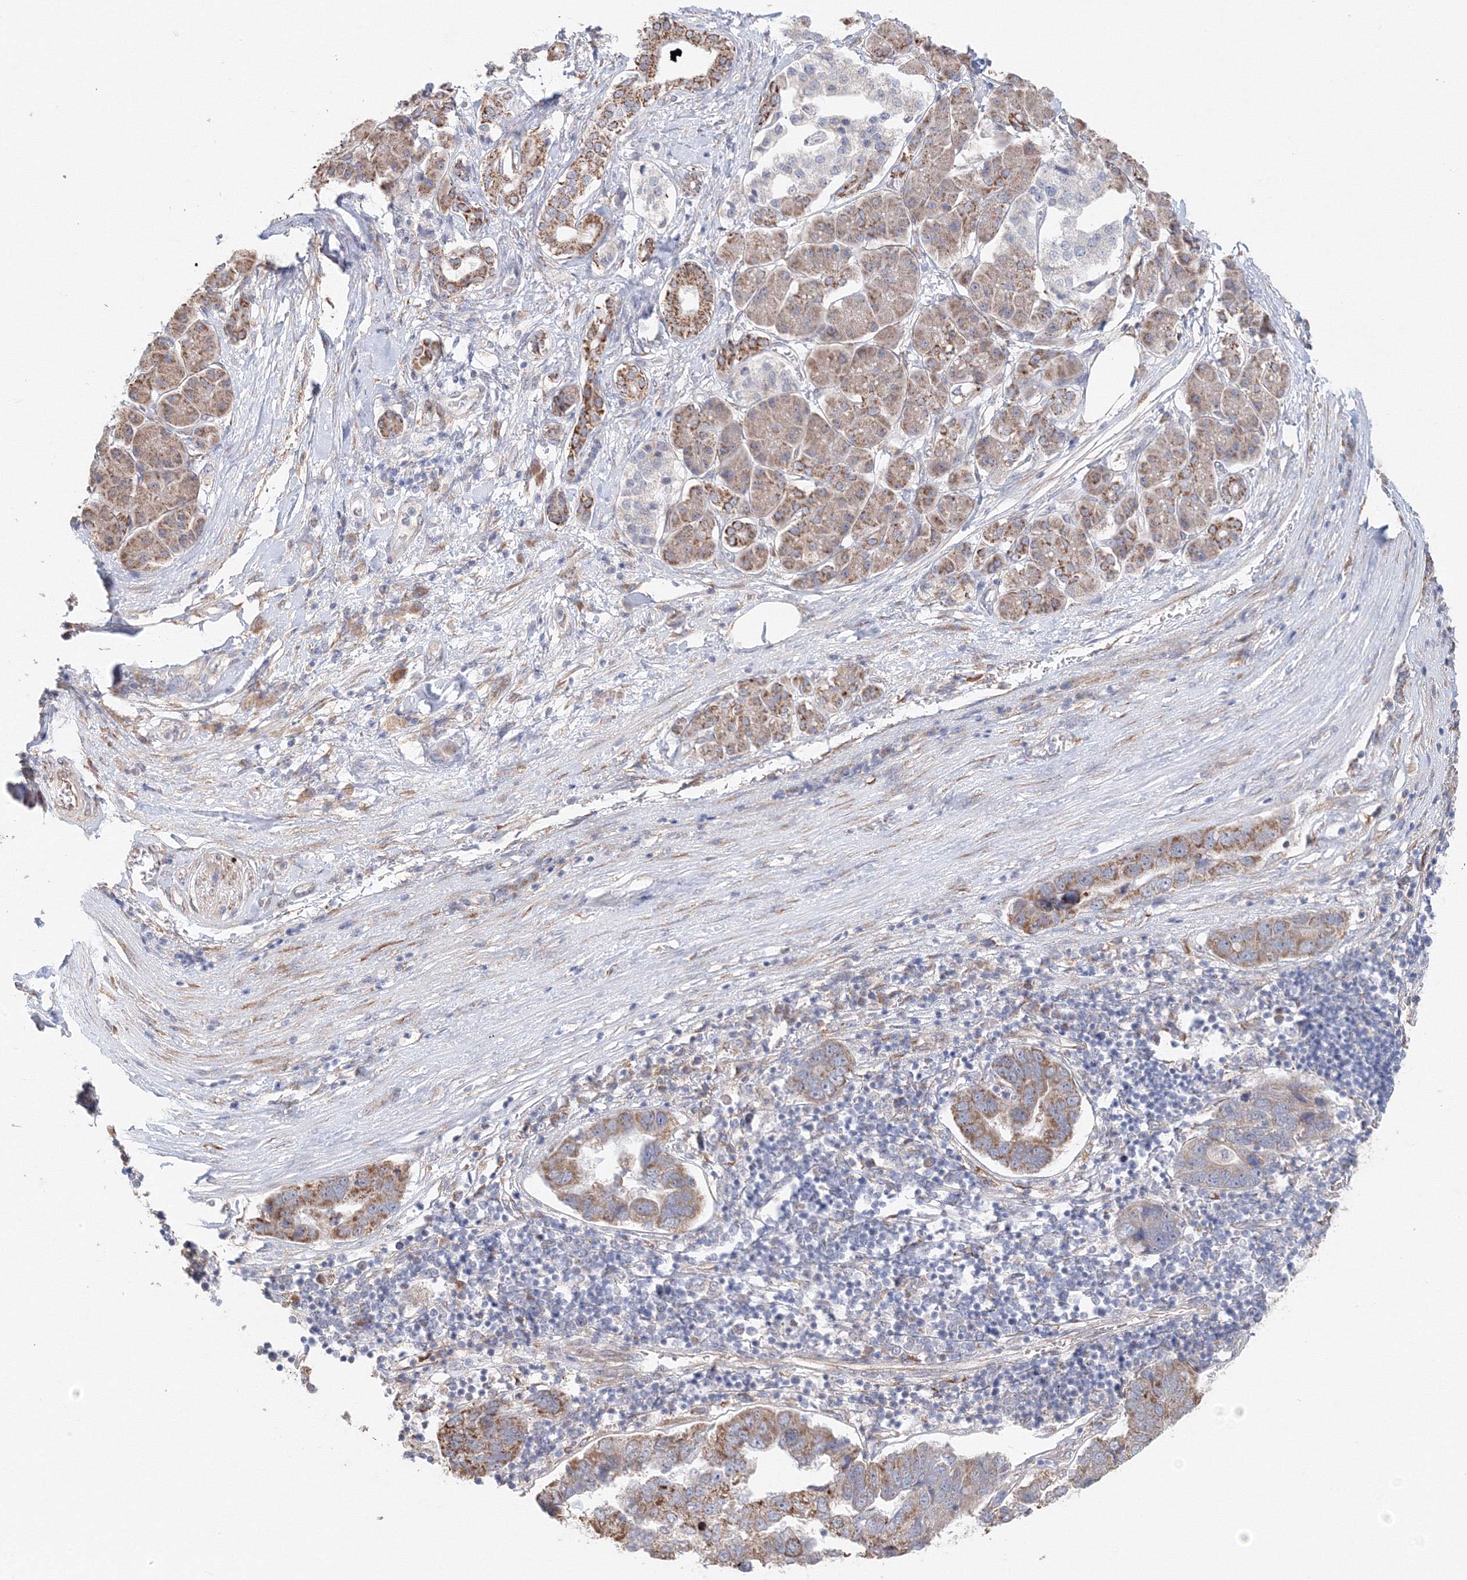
{"staining": {"intensity": "moderate", "quantity": ">75%", "location": "cytoplasmic/membranous"}, "tissue": "pancreatic cancer", "cell_type": "Tumor cells", "image_type": "cancer", "snomed": [{"axis": "morphology", "description": "Adenocarcinoma, NOS"}, {"axis": "topography", "description": "Pancreas"}], "caption": "This is an image of immunohistochemistry staining of pancreatic cancer (adenocarcinoma), which shows moderate staining in the cytoplasmic/membranous of tumor cells.", "gene": "DHRS12", "patient": {"sex": "female", "age": 61}}